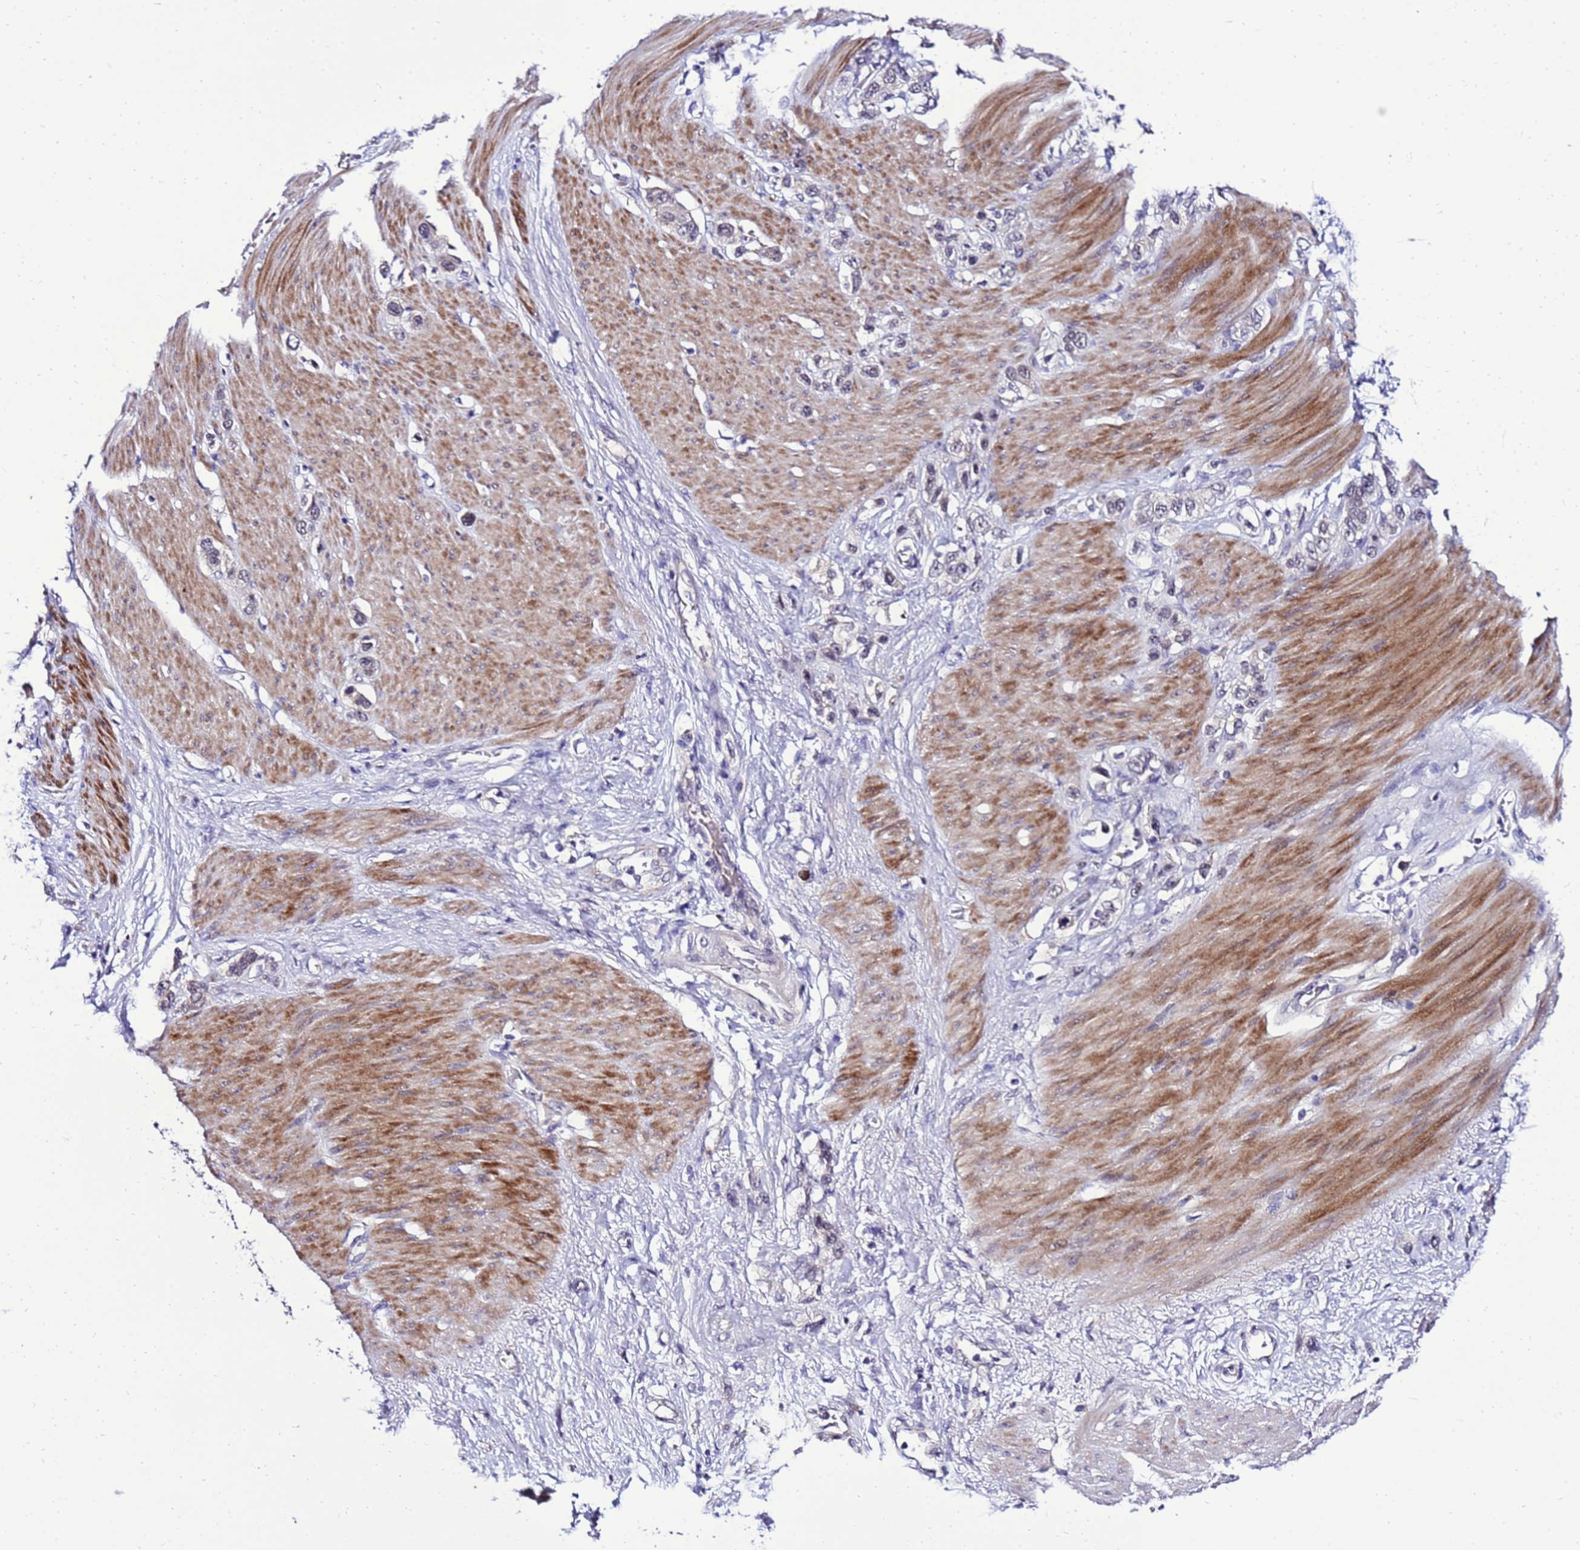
{"staining": {"intensity": "negative", "quantity": "none", "location": "none"}, "tissue": "stomach cancer", "cell_type": "Tumor cells", "image_type": "cancer", "snomed": [{"axis": "morphology", "description": "Adenocarcinoma, NOS"}, {"axis": "morphology", "description": "Adenocarcinoma, High grade"}, {"axis": "topography", "description": "Stomach, upper"}, {"axis": "topography", "description": "Stomach, lower"}], "caption": "An immunohistochemistry histopathology image of stomach cancer (adenocarcinoma) is shown. There is no staining in tumor cells of stomach cancer (adenocarcinoma).", "gene": "C19orf47", "patient": {"sex": "female", "age": 65}}